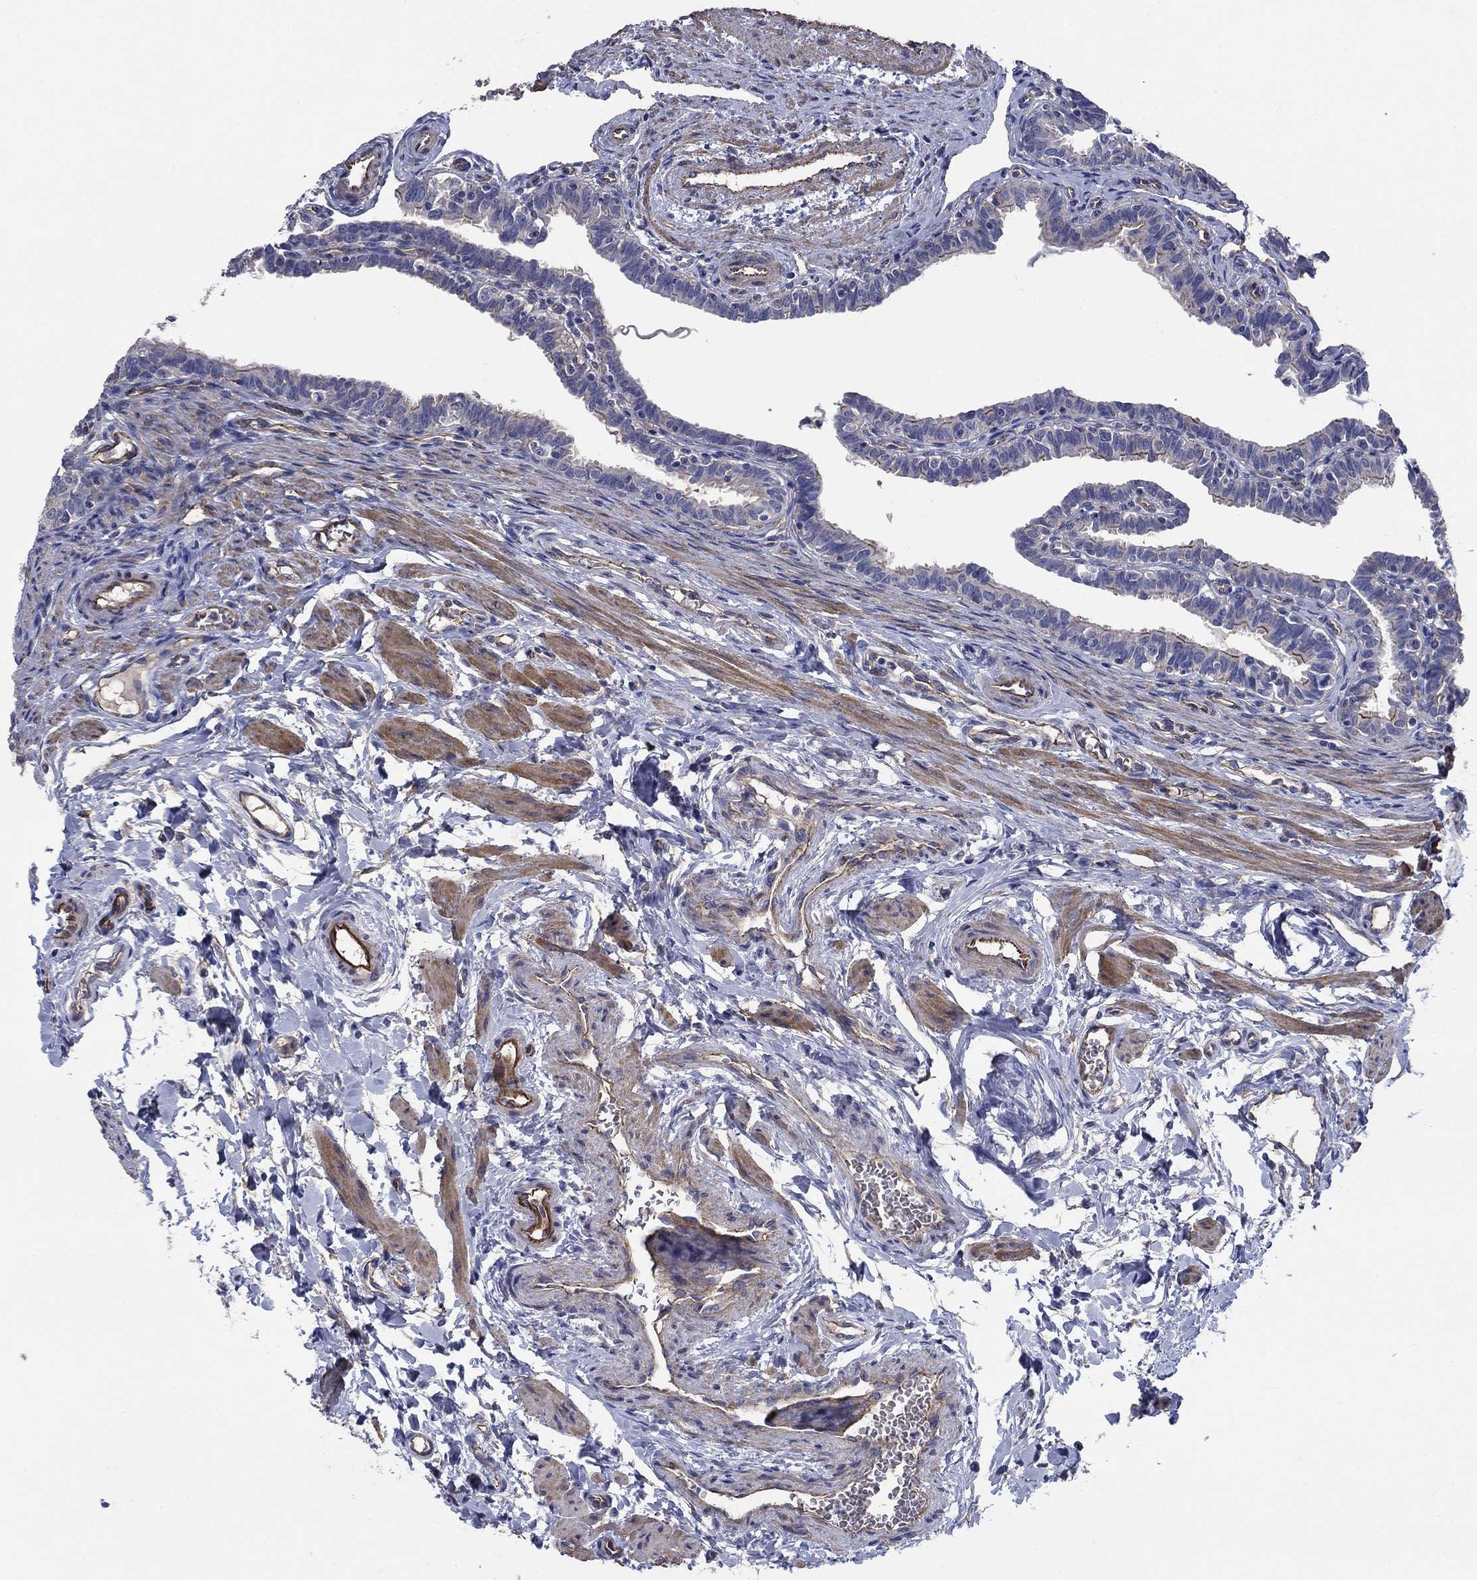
{"staining": {"intensity": "moderate", "quantity": "25%-75%", "location": "cytoplasmic/membranous"}, "tissue": "fallopian tube", "cell_type": "Glandular cells", "image_type": "normal", "snomed": [{"axis": "morphology", "description": "Normal tissue, NOS"}, {"axis": "topography", "description": "Fallopian tube"}], "caption": "This histopathology image demonstrates immunohistochemistry staining of benign human fallopian tube, with medium moderate cytoplasmic/membranous staining in about 25%-75% of glandular cells.", "gene": "FLNC", "patient": {"sex": "female", "age": 36}}